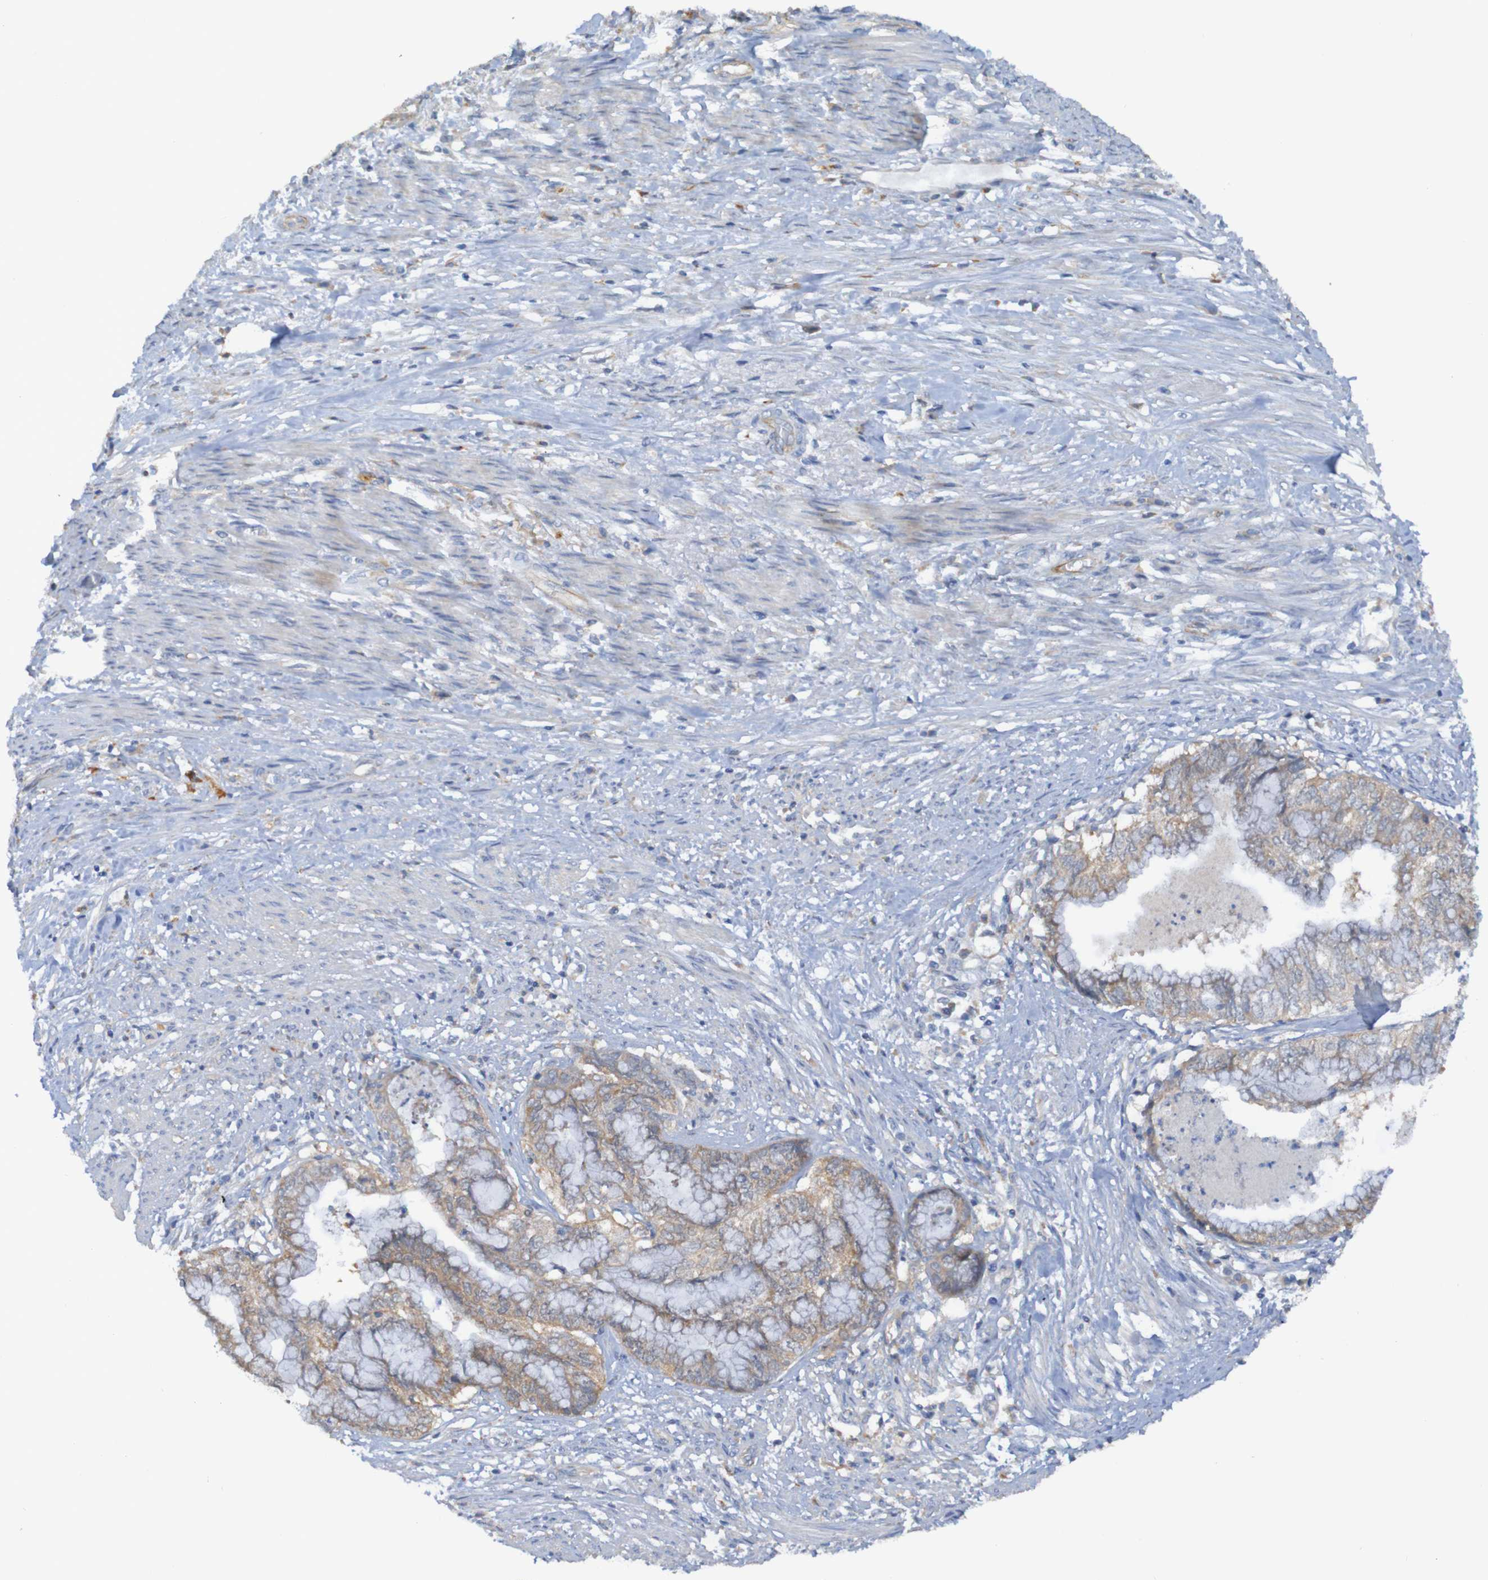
{"staining": {"intensity": "weak", "quantity": ">75%", "location": "cytoplasmic/membranous"}, "tissue": "endometrial cancer", "cell_type": "Tumor cells", "image_type": "cancer", "snomed": [{"axis": "morphology", "description": "Necrosis, NOS"}, {"axis": "morphology", "description": "Adenocarcinoma, NOS"}, {"axis": "topography", "description": "Endometrium"}], "caption": "IHC (DAB) staining of human endometrial cancer (adenocarcinoma) reveals weak cytoplasmic/membranous protein expression in approximately >75% of tumor cells. The staining is performed using DAB brown chromogen to label protein expression. The nuclei are counter-stained blue using hematoxylin.", "gene": "ARHGEF16", "patient": {"sex": "female", "age": 79}}